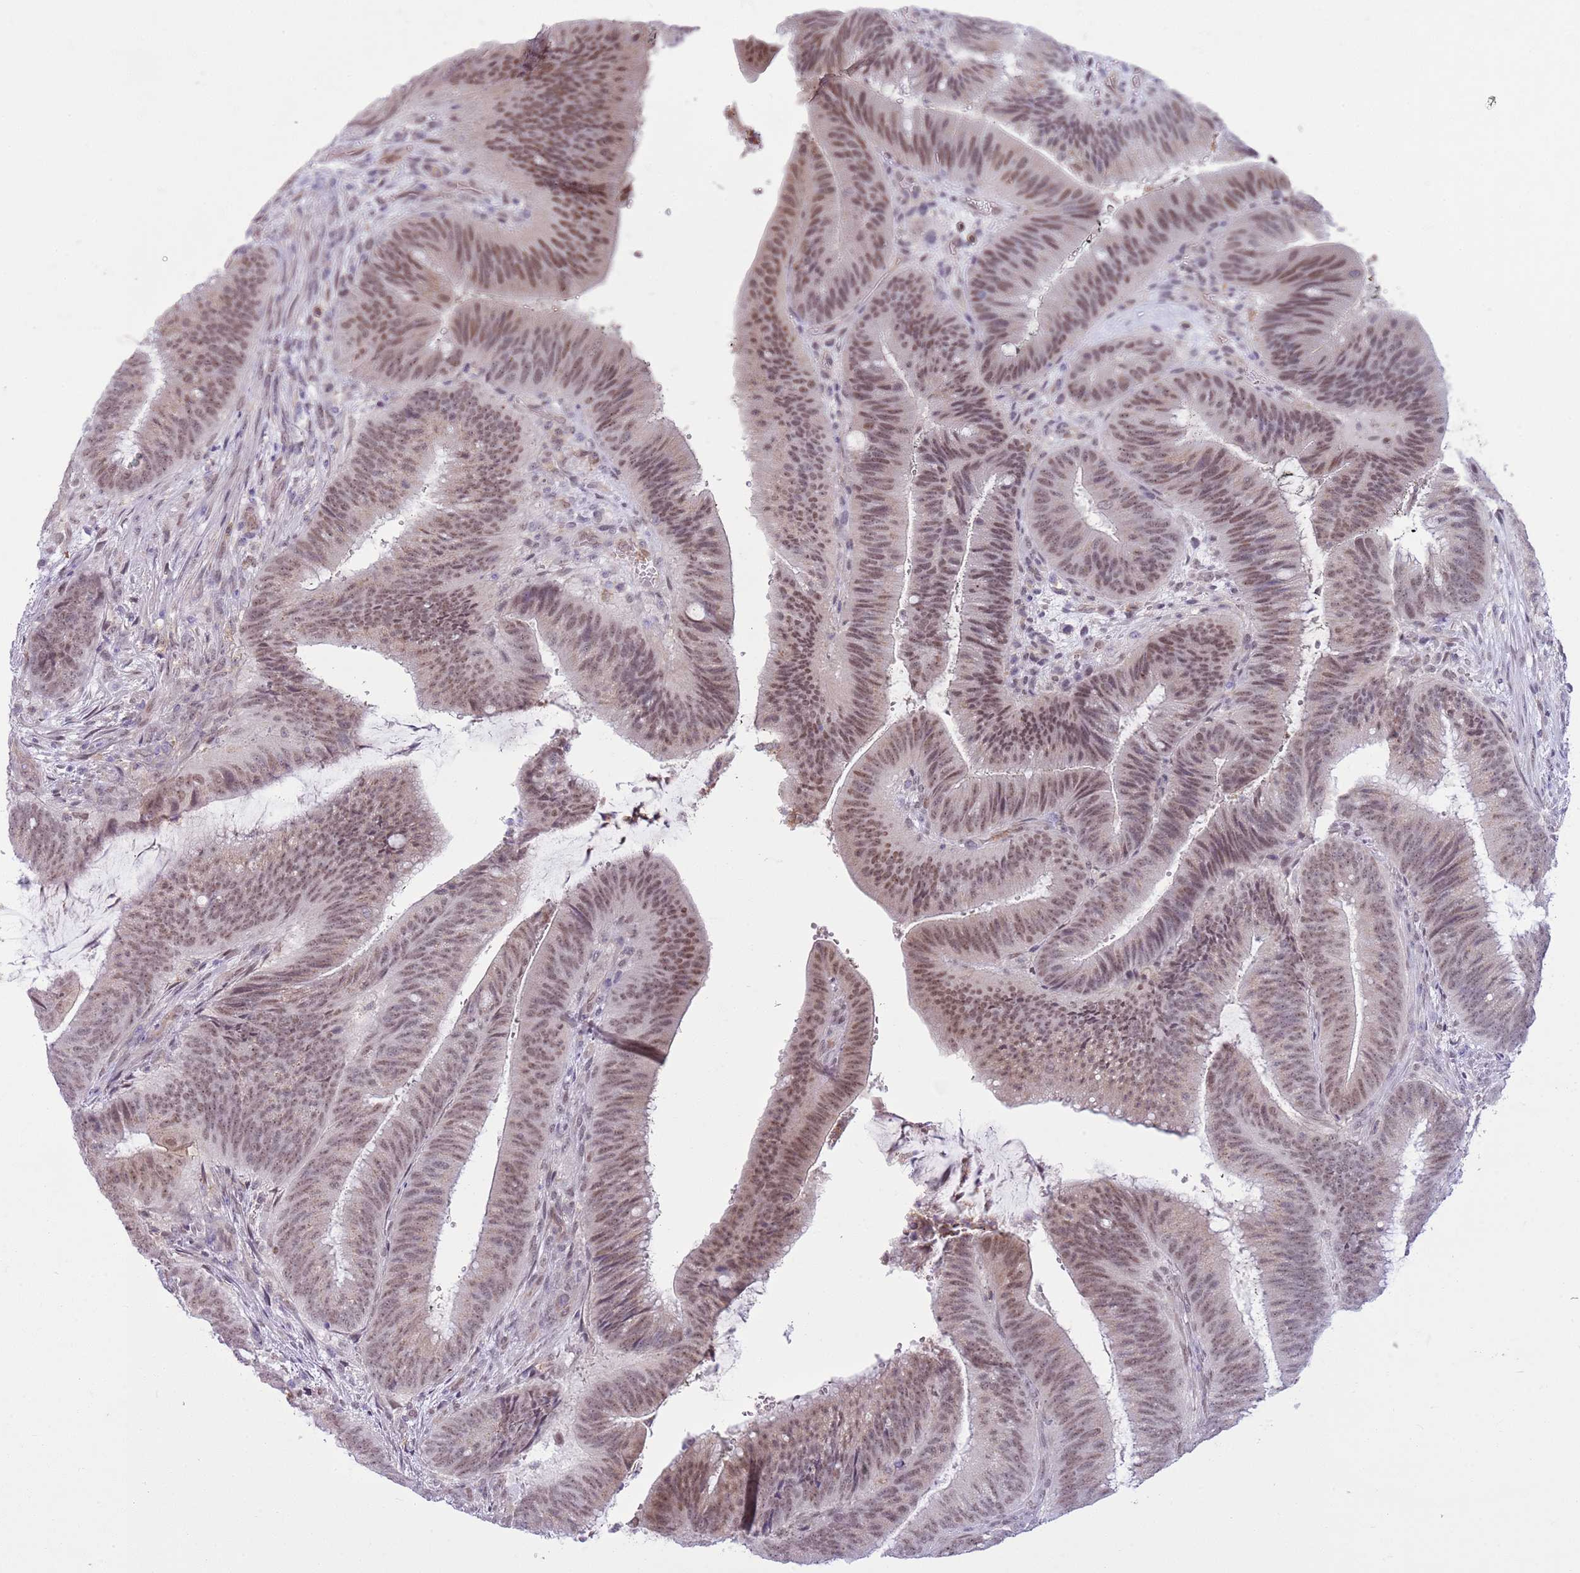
{"staining": {"intensity": "moderate", "quantity": ">75%", "location": "nuclear"}, "tissue": "colorectal cancer", "cell_type": "Tumor cells", "image_type": "cancer", "snomed": [{"axis": "morphology", "description": "Adenocarcinoma, NOS"}, {"axis": "topography", "description": "Colon"}], "caption": "Immunohistochemical staining of colorectal adenocarcinoma exhibits moderate nuclear protein staining in about >75% of tumor cells. (Brightfield microscopy of DAB IHC at high magnification).", "gene": "DHX32", "patient": {"sex": "female", "age": 43}}